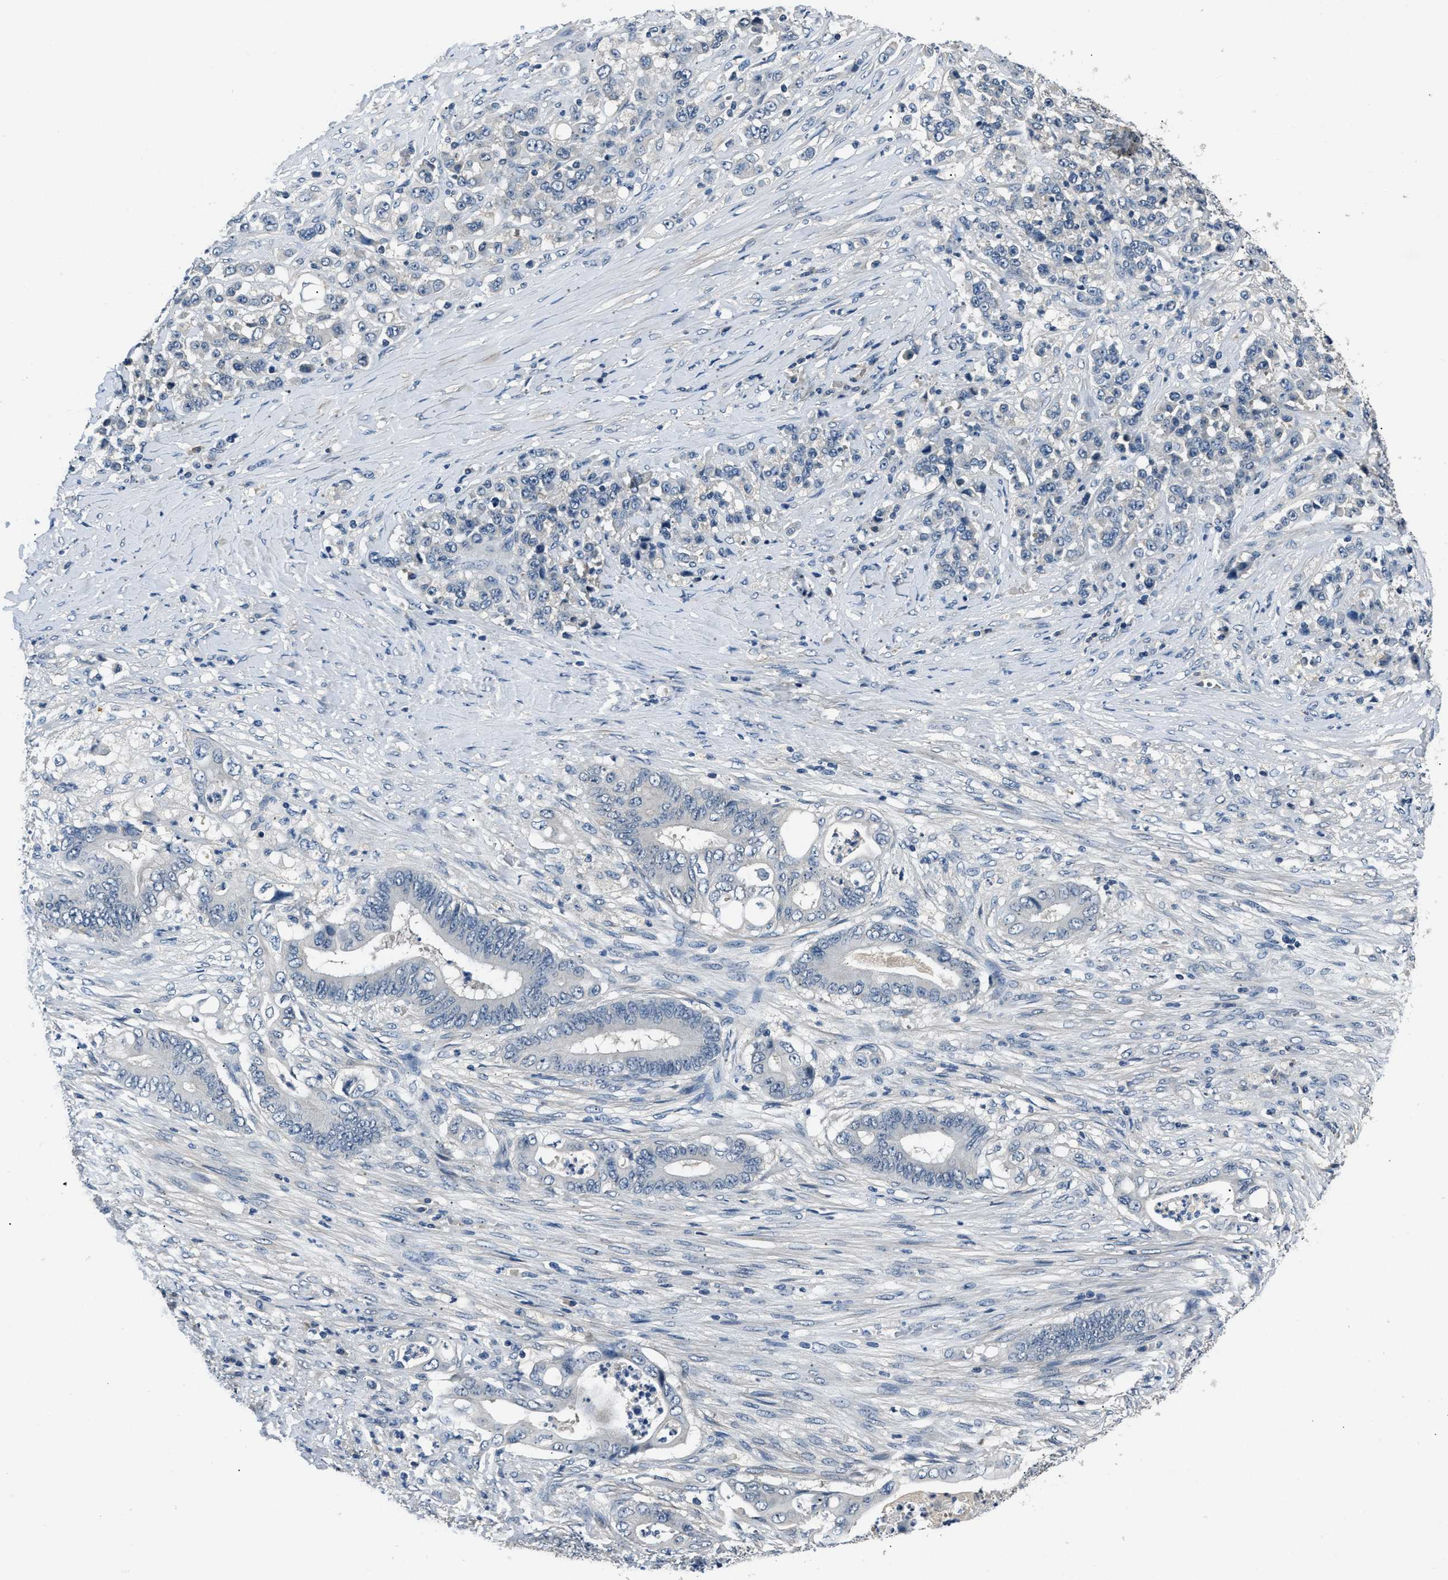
{"staining": {"intensity": "negative", "quantity": "none", "location": "none"}, "tissue": "stomach cancer", "cell_type": "Tumor cells", "image_type": "cancer", "snomed": [{"axis": "morphology", "description": "Adenocarcinoma, NOS"}, {"axis": "topography", "description": "Stomach"}], "caption": "Immunohistochemistry histopathology image of stomach cancer stained for a protein (brown), which reveals no expression in tumor cells.", "gene": "INHA", "patient": {"sex": "female", "age": 73}}